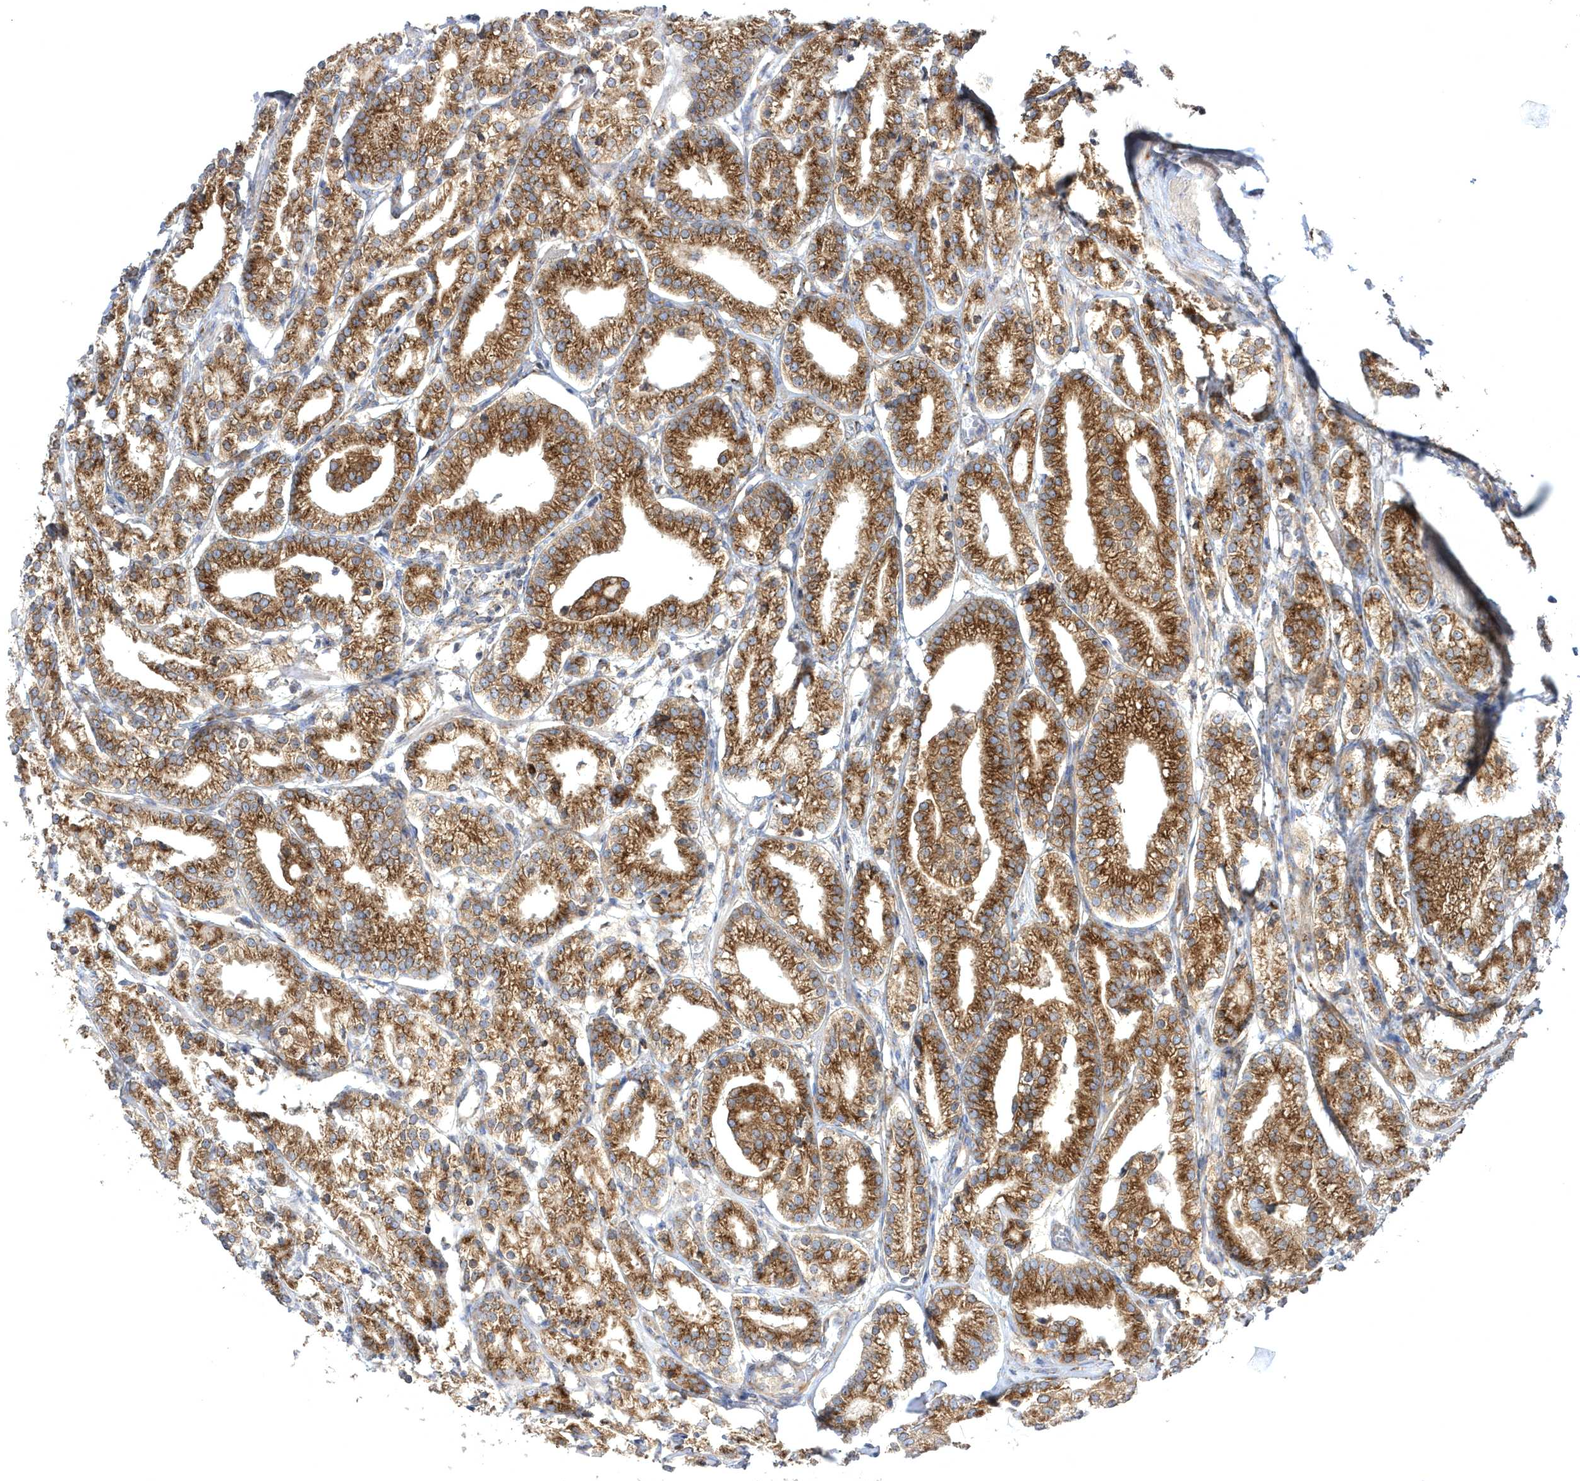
{"staining": {"intensity": "strong", "quantity": ">75%", "location": "cytoplasmic/membranous"}, "tissue": "prostate cancer", "cell_type": "Tumor cells", "image_type": "cancer", "snomed": [{"axis": "morphology", "description": "Adenocarcinoma, High grade"}, {"axis": "topography", "description": "Prostate"}], "caption": "This micrograph reveals immunohistochemistry (IHC) staining of human prostate cancer (high-grade adenocarcinoma), with high strong cytoplasmic/membranous expression in approximately >75% of tumor cells.", "gene": "COPB2", "patient": {"sex": "male", "age": 69}}